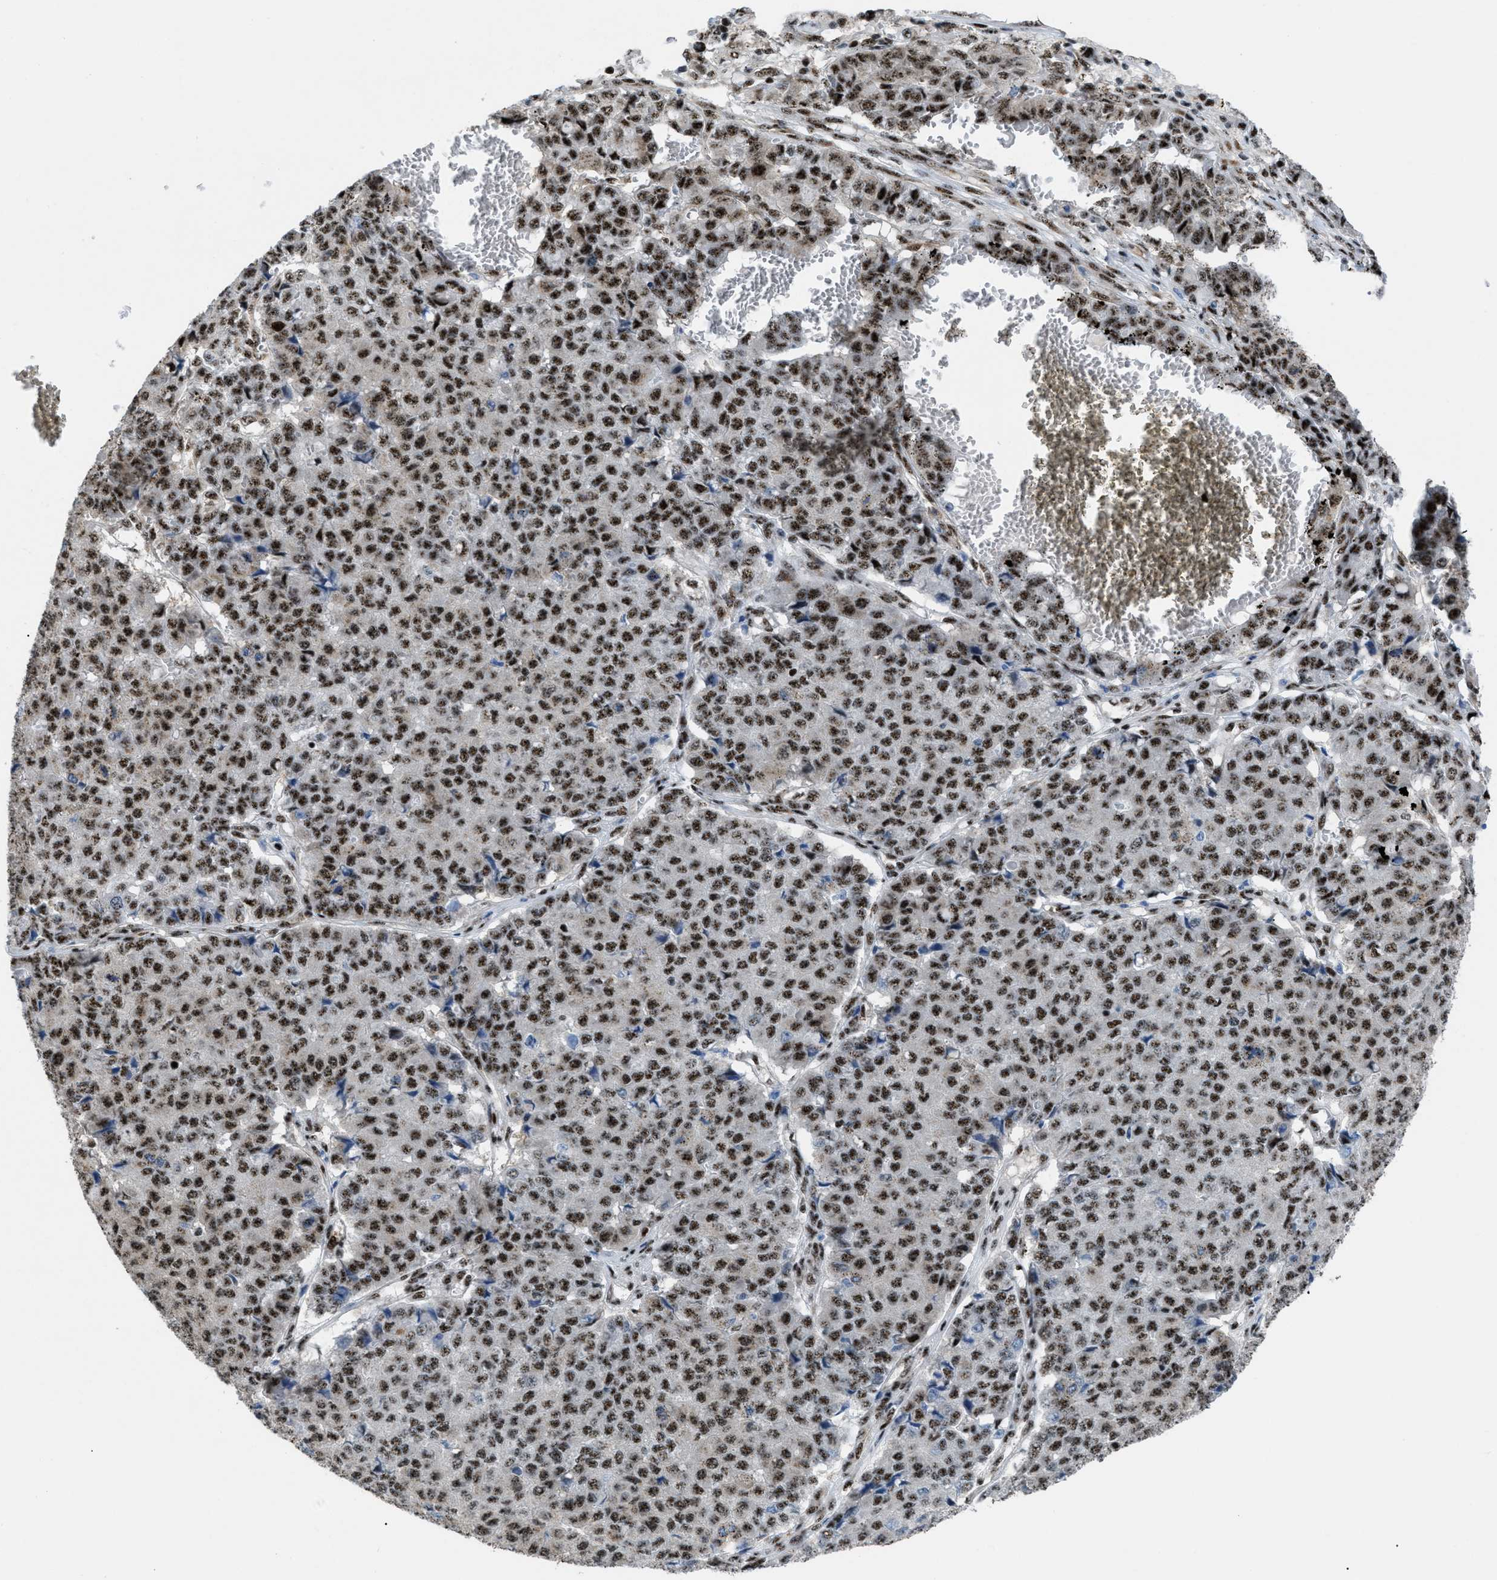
{"staining": {"intensity": "strong", "quantity": ">75%", "location": "nuclear"}, "tissue": "pancreatic cancer", "cell_type": "Tumor cells", "image_type": "cancer", "snomed": [{"axis": "morphology", "description": "Adenocarcinoma, NOS"}, {"axis": "topography", "description": "Pancreas"}], "caption": "Immunohistochemical staining of pancreatic cancer (adenocarcinoma) reveals high levels of strong nuclear protein positivity in approximately >75% of tumor cells.", "gene": "CDR2", "patient": {"sex": "male", "age": 50}}